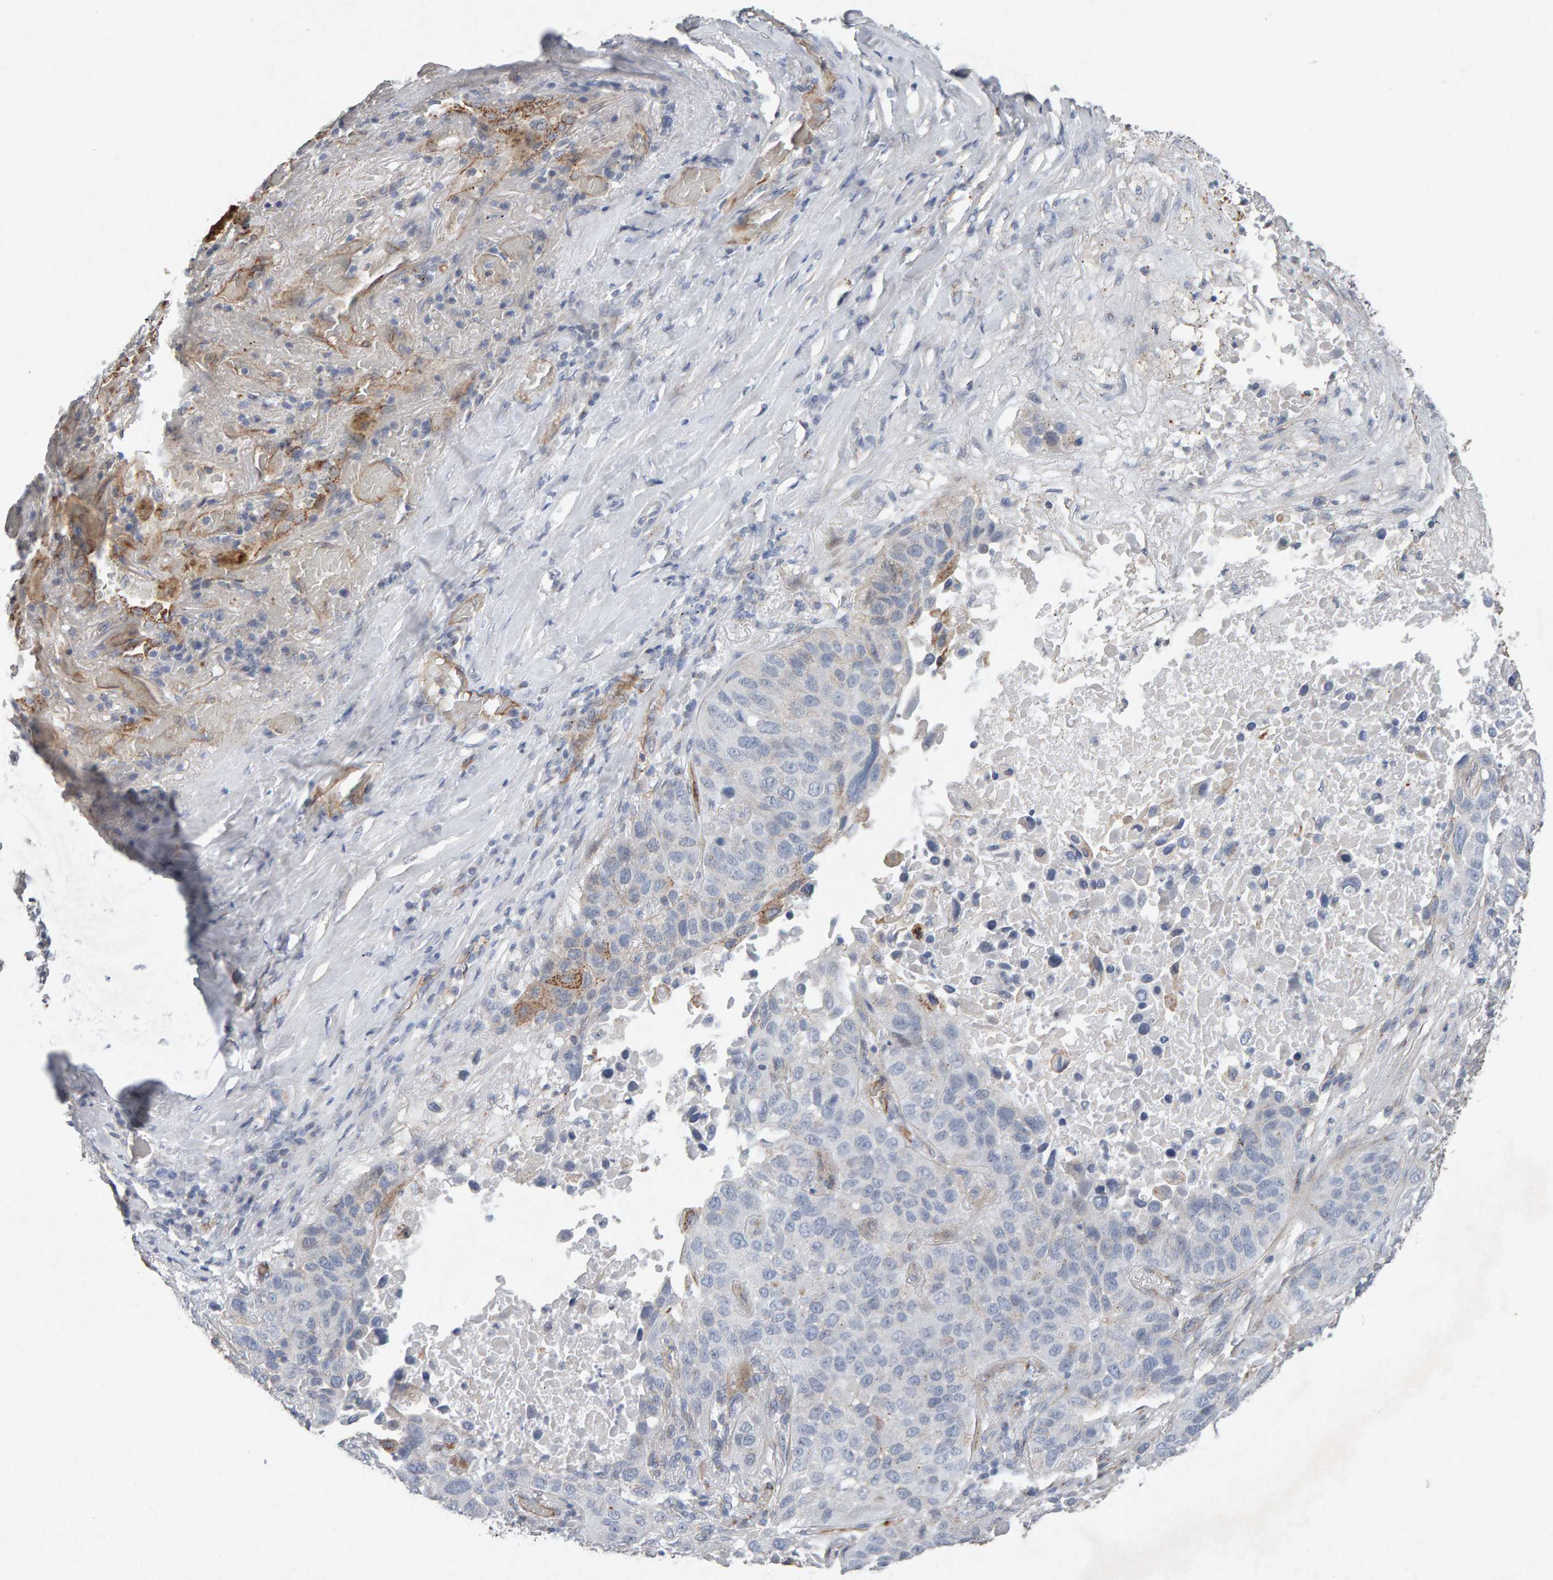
{"staining": {"intensity": "negative", "quantity": "none", "location": "none"}, "tissue": "lung cancer", "cell_type": "Tumor cells", "image_type": "cancer", "snomed": [{"axis": "morphology", "description": "Squamous cell carcinoma, NOS"}, {"axis": "topography", "description": "Lung"}], "caption": "DAB (3,3'-diaminobenzidine) immunohistochemical staining of lung cancer (squamous cell carcinoma) reveals no significant expression in tumor cells.", "gene": "PTPRM", "patient": {"sex": "male", "age": 57}}